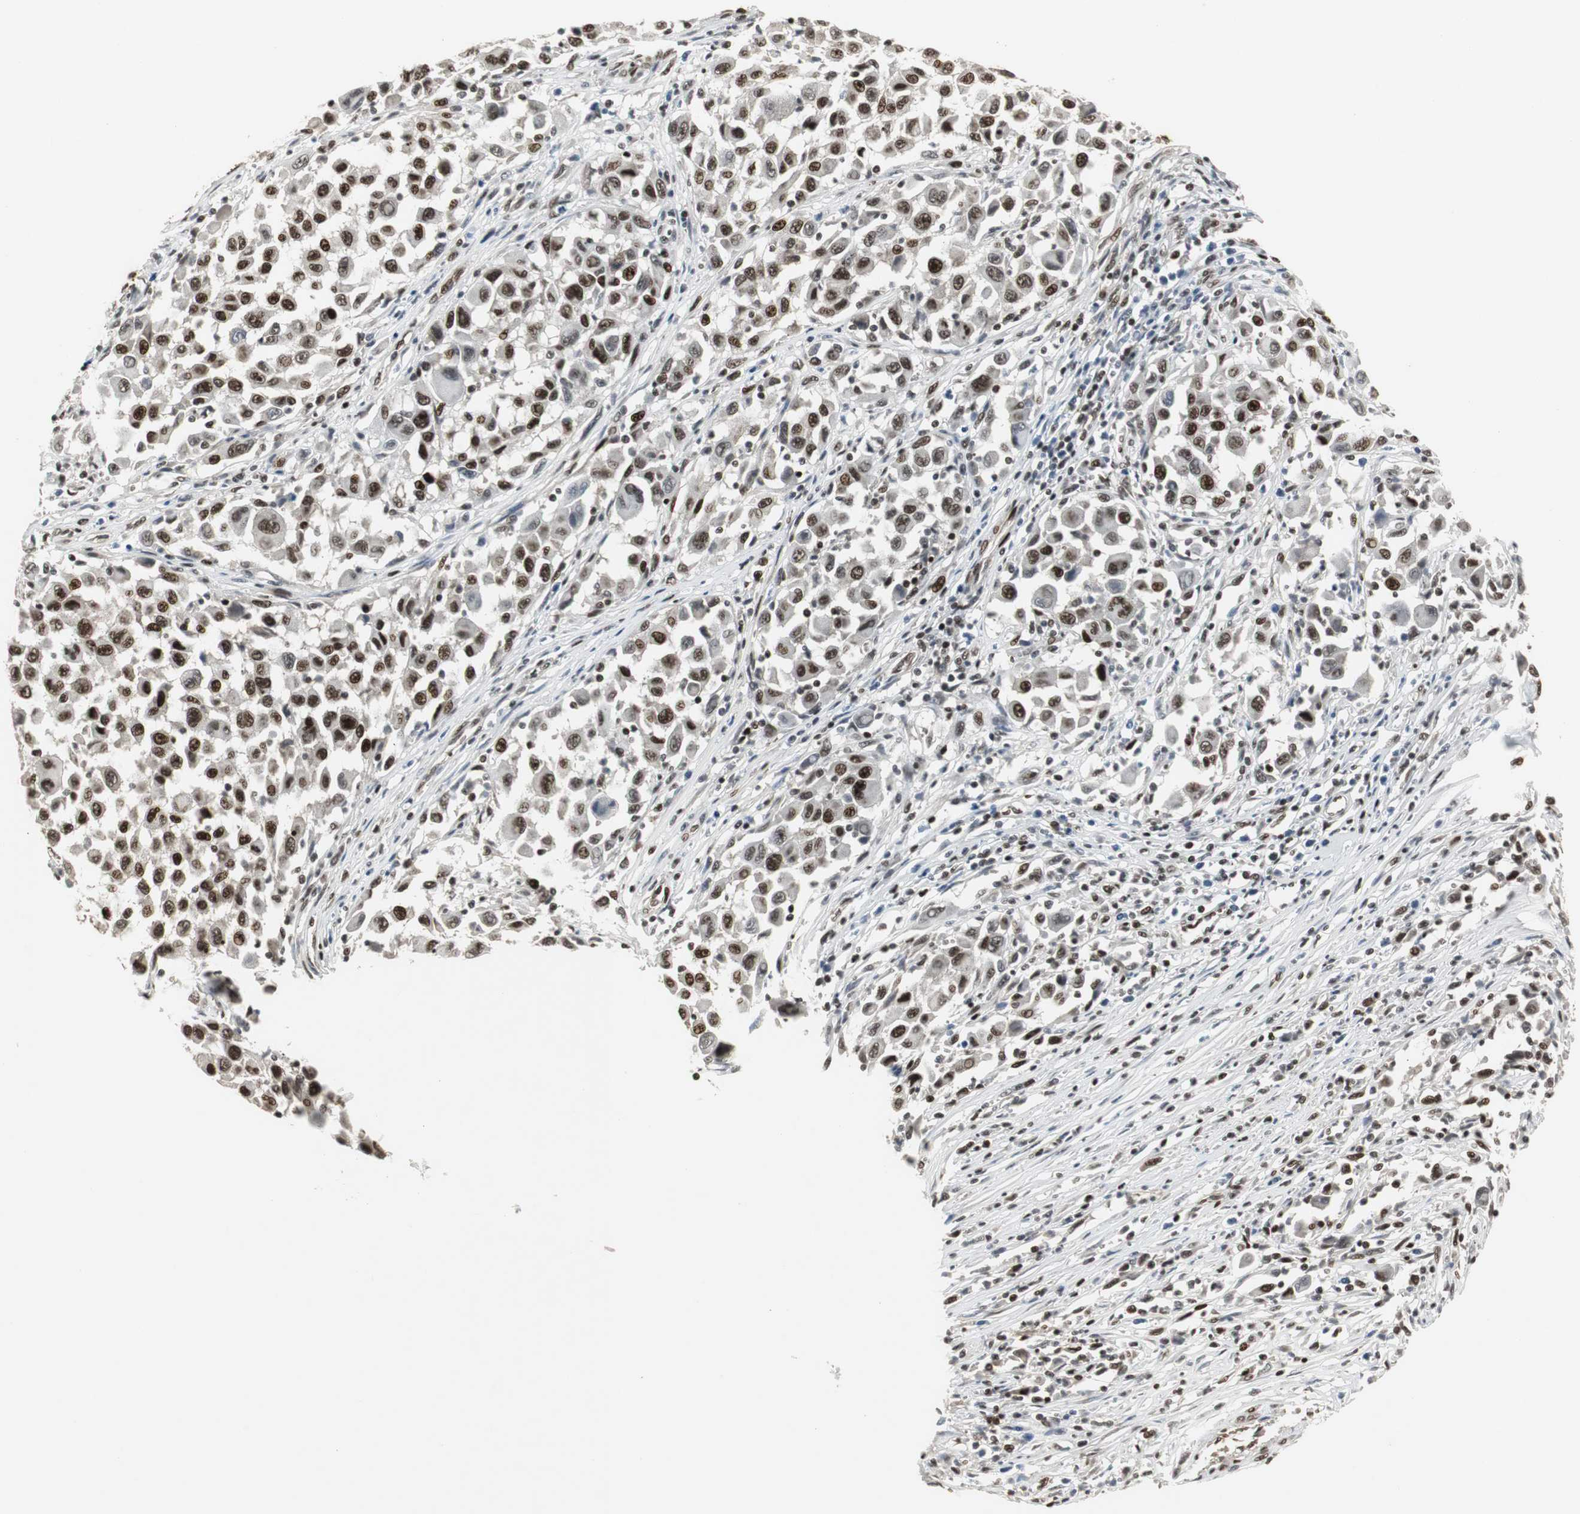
{"staining": {"intensity": "strong", "quantity": ">75%", "location": "nuclear"}, "tissue": "melanoma", "cell_type": "Tumor cells", "image_type": "cancer", "snomed": [{"axis": "morphology", "description": "Malignant melanoma, Metastatic site"}, {"axis": "topography", "description": "Lymph node"}], "caption": "IHC micrograph of neoplastic tissue: melanoma stained using immunohistochemistry (IHC) displays high levels of strong protein expression localized specifically in the nuclear of tumor cells, appearing as a nuclear brown color.", "gene": "TAF5", "patient": {"sex": "male", "age": 61}}